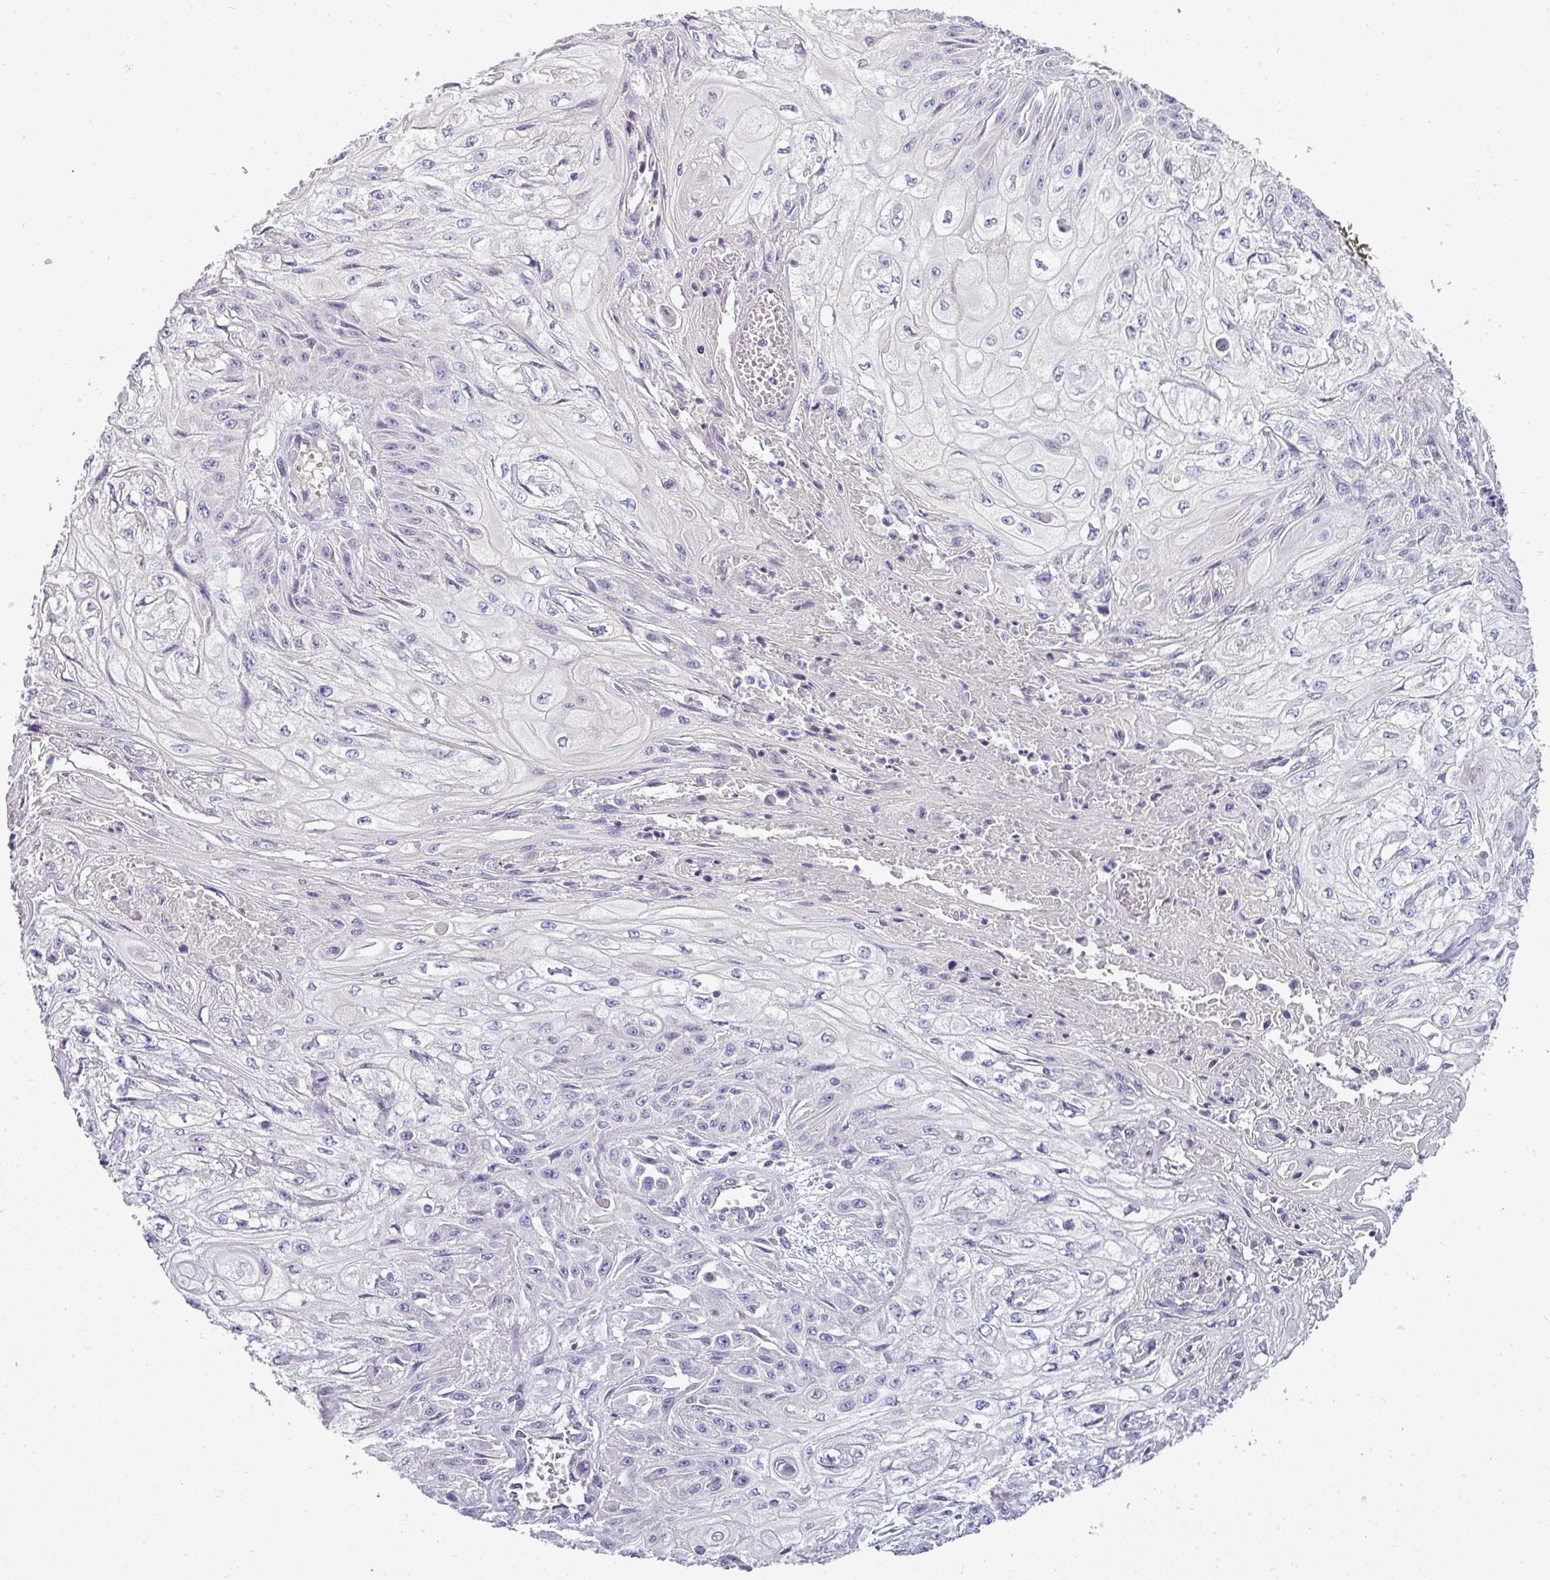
{"staining": {"intensity": "negative", "quantity": "none", "location": "none"}, "tissue": "skin cancer", "cell_type": "Tumor cells", "image_type": "cancer", "snomed": [{"axis": "morphology", "description": "Squamous cell carcinoma, NOS"}, {"axis": "morphology", "description": "Squamous cell carcinoma, metastatic, NOS"}, {"axis": "topography", "description": "Skin"}, {"axis": "topography", "description": "Lymph node"}], "caption": "Immunohistochemistry photomicrograph of neoplastic tissue: human skin metastatic squamous cell carcinoma stained with DAB demonstrates no significant protein positivity in tumor cells.", "gene": "ASXL3", "patient": {"sex": "male", "age": 75}}